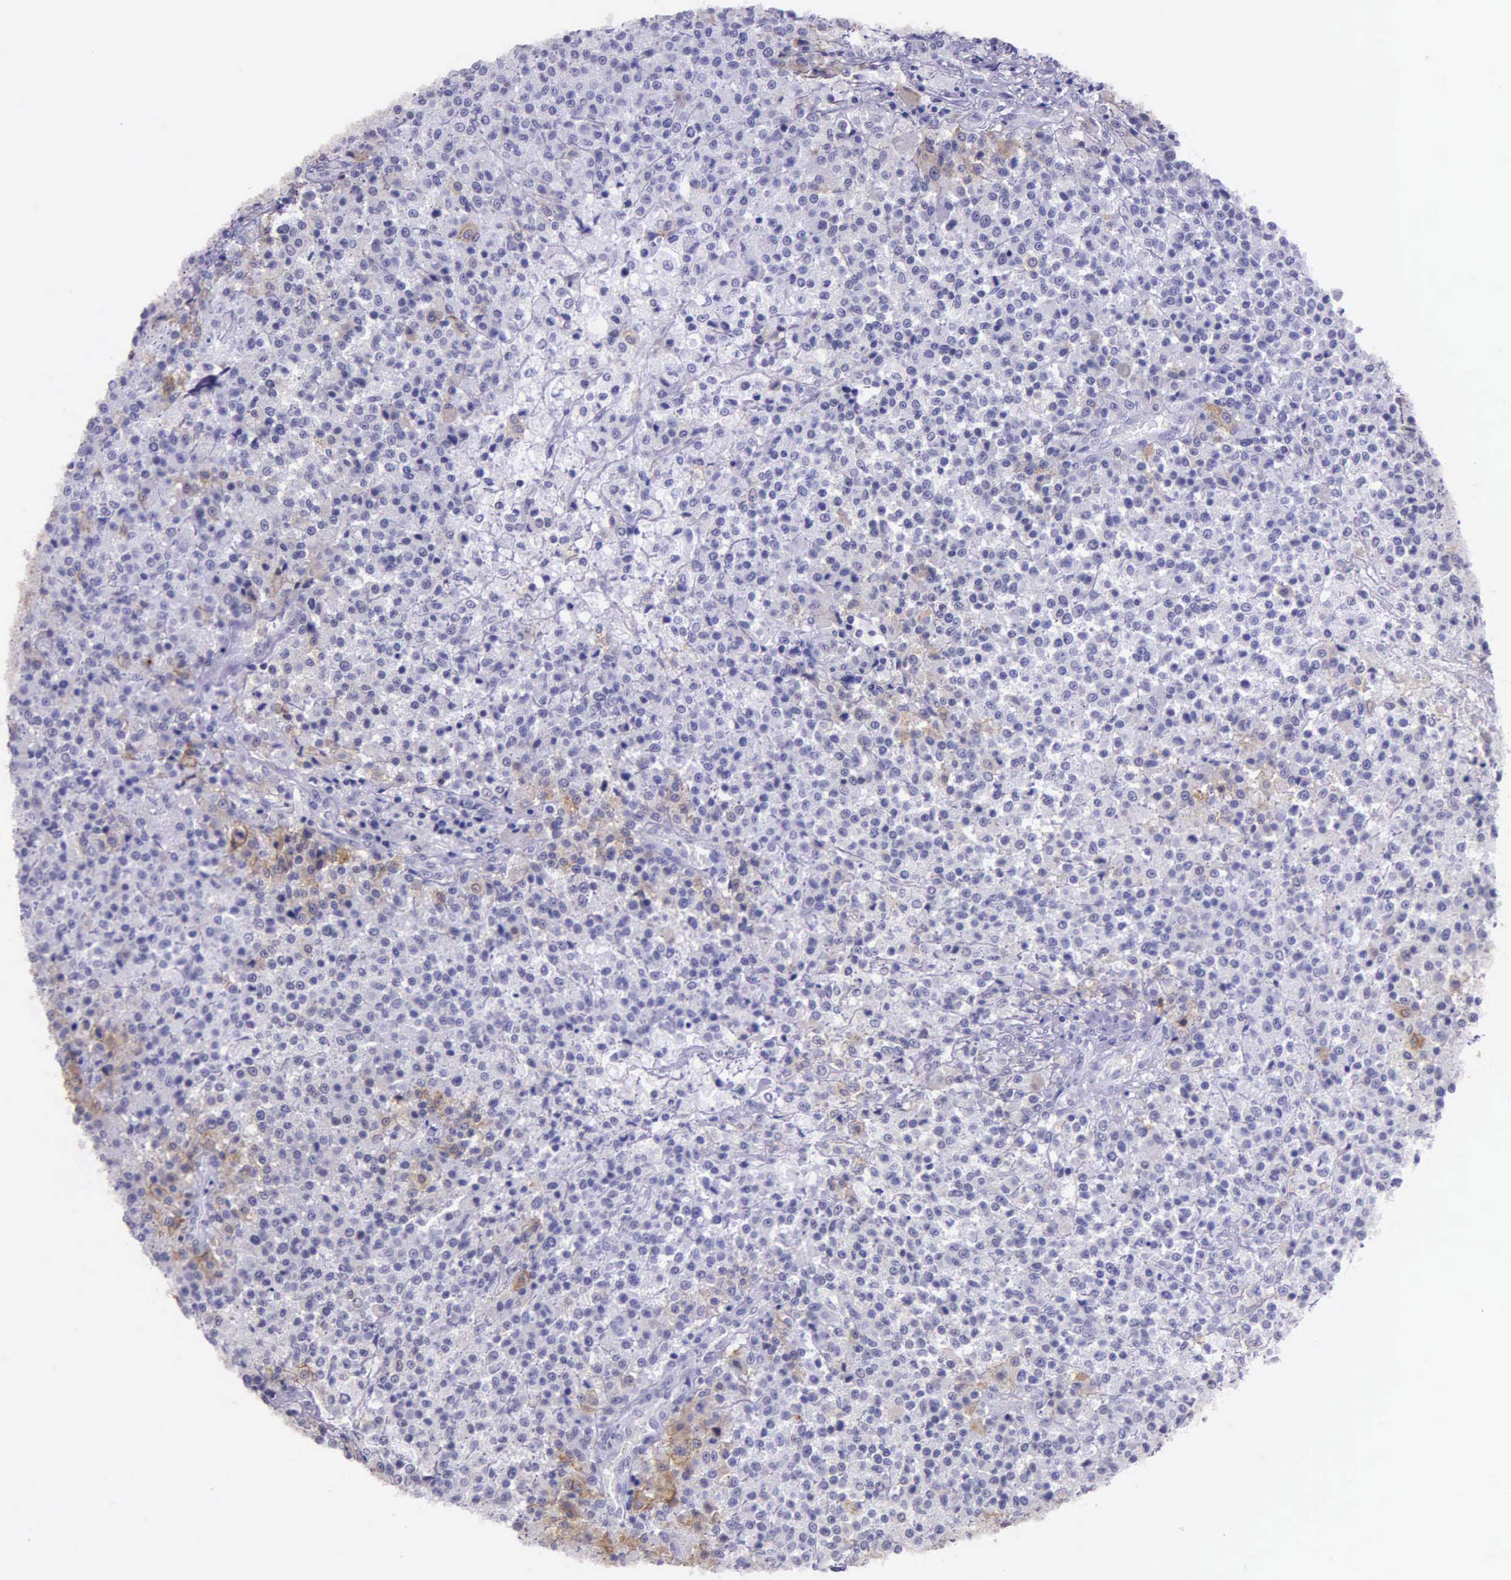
{"staining": {"intensity": "weak", "quantity": "<25%", "location": "cytoplasmic/membranous"}, "tissue": "testis cancer", "cell_type": "Tumor cells", "image_type": "cancer", "snomed": [{"axis": "morphology", "description": "Seminoma, NOS"}, {"axis": "topography", "description": "Testis"}], "caption": "The micrograph shows no significant staining in tumor cells of testis seminoma. Brightfield microscopy of immunohistochemistry stained with DAB (3,3'-diaminobenzidine) (brown) and hematoxylin (blue), captured at high magnification.", "gene": "AHNAK2", "patient": {"sex": "male", "age": 59}}